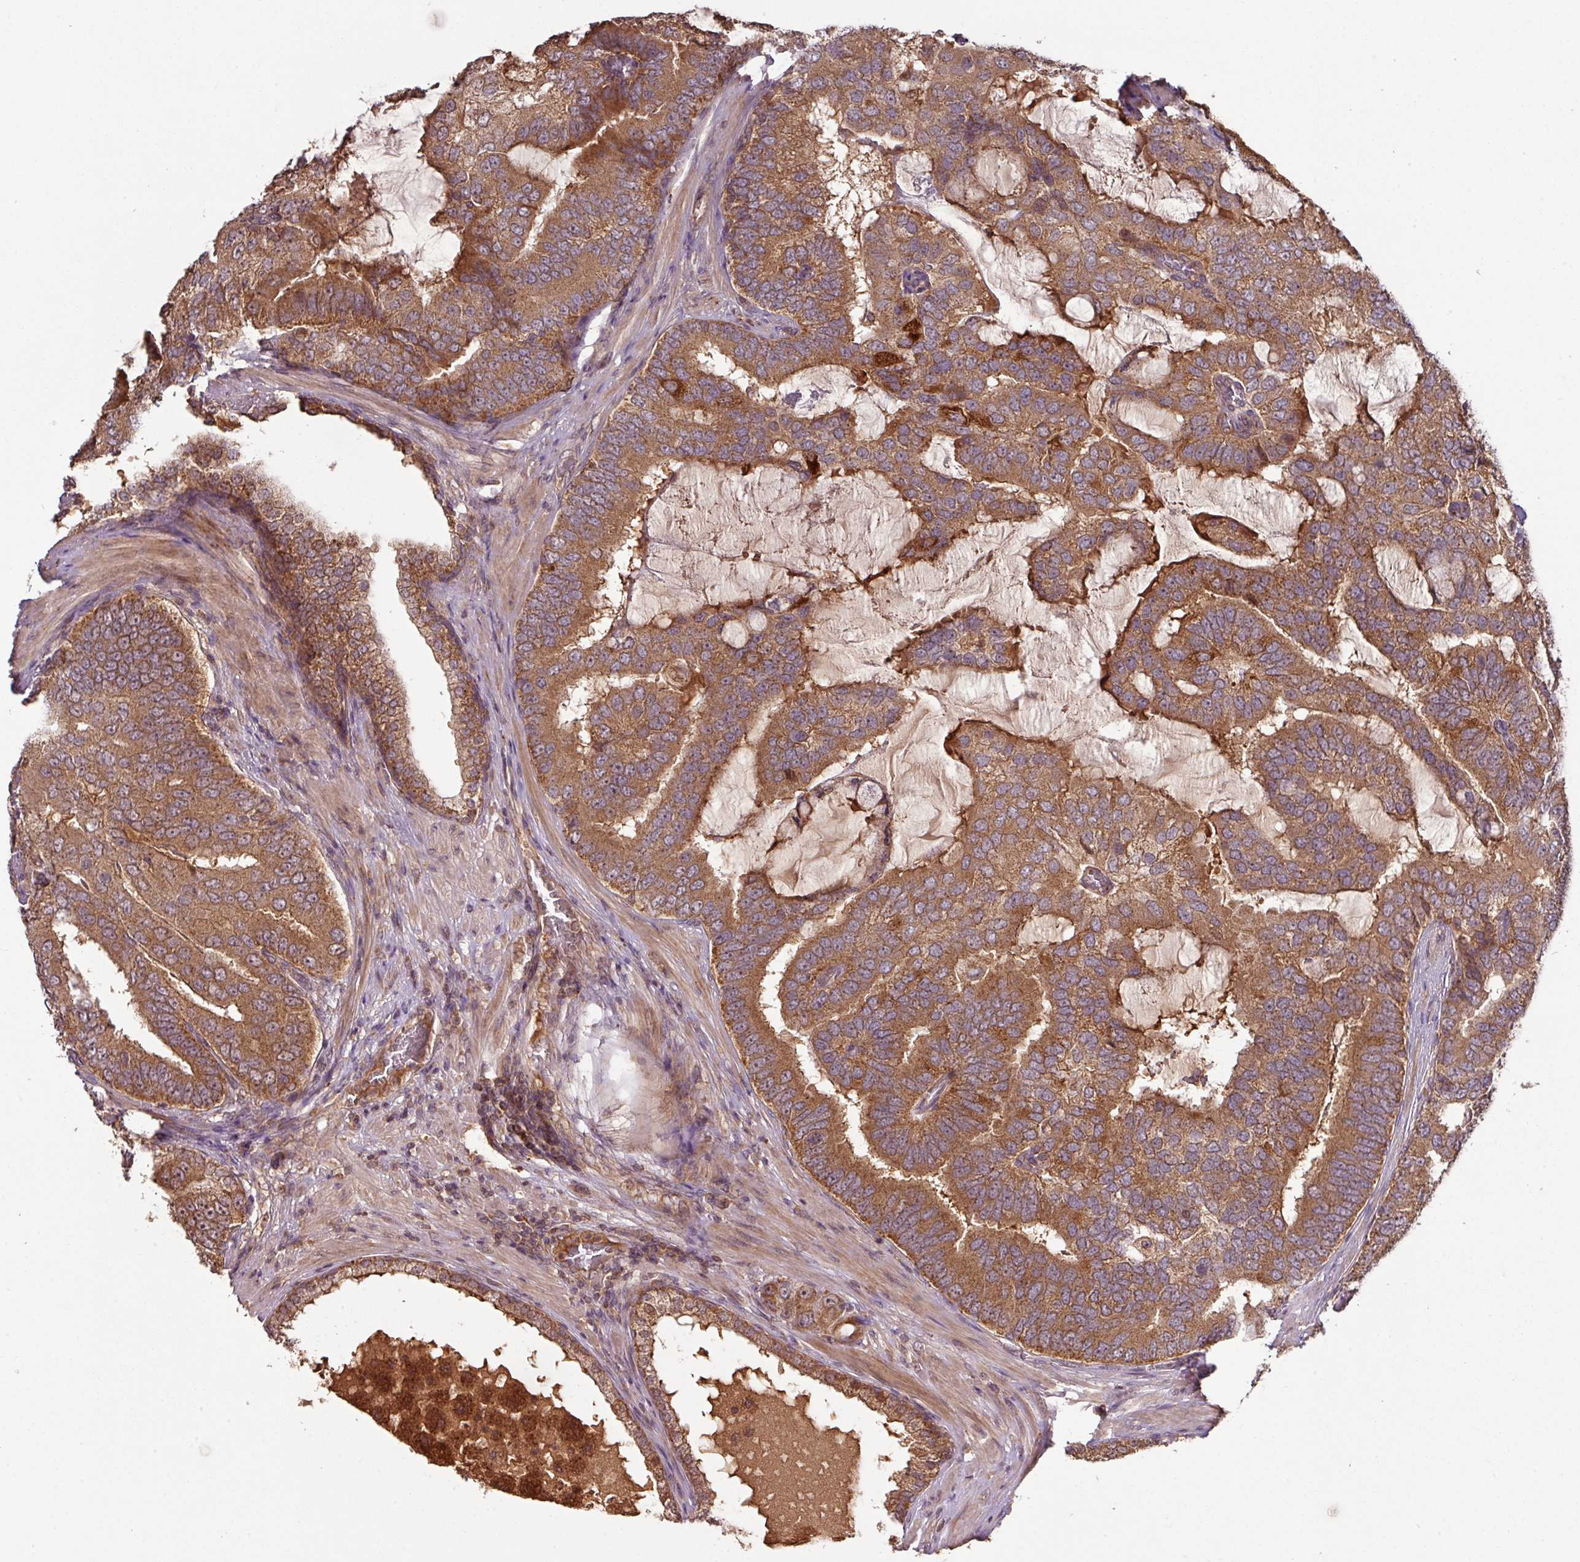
{"staining": {"intensity": "strong", "quantity": ">75%", "location": "cytoplasmic/membranous"}, "tissue": "prostate cancer", "cell_type": "Tumor cells", "image_type": "cancer", "snomed": [{"axis": "morphology", "description": "Adenocarcinoma, High grade"}, {"axis": "topography", "description": "Prostate"}], "caption": "High-magnification brightfield microscopy of adenocarcinoma (high-grade) (prostate) stained with DAB (brown) and counterstained with hematoxylin (blue). tumor cells exhibit strong cytoplasmic/membranous staining is present in about>75% of cells.", "gene": "MRRF", "patient": {"sex": "male", "age": 55}}